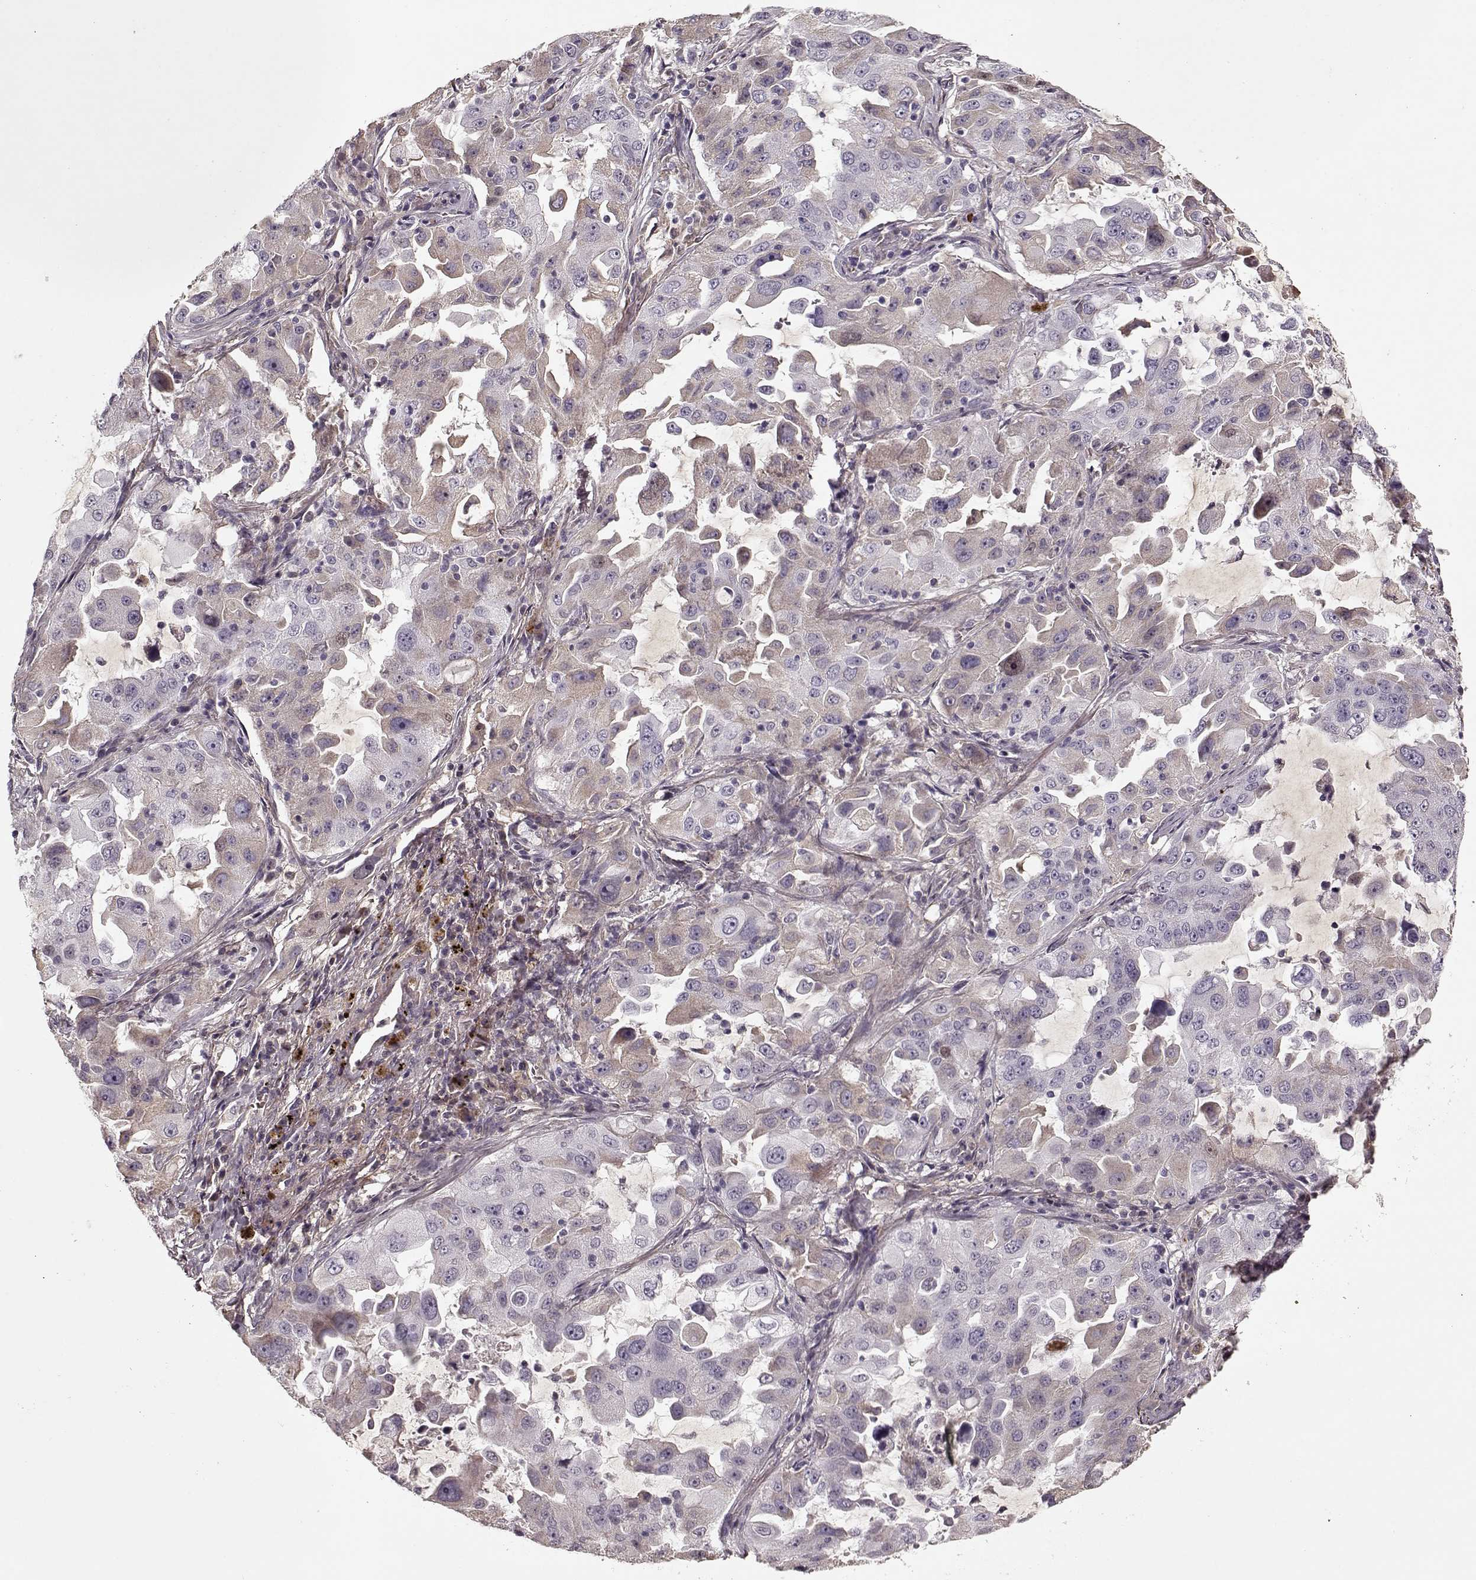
{"staining": {"intensity": "weak", "quantity": "<25%", "location": "cytoplasmic/membranous"}, "tissue": "lung cancer", "cell_type": "Tumor cells", "image_type": "cancer", "snomed": [{"axis": "morphology", "description": "Adenocarcinoma, NOS"}, {"axis": "topography", "description": "Lung"}], "caption": "This is a histopathology image of immunohistochemistry (IHC) staining of lung cancer (adenocarcinoma), which shows no positivity in tumor cells.", "gene": "LUM", "patient": {"sex": "female", "age": 61}}